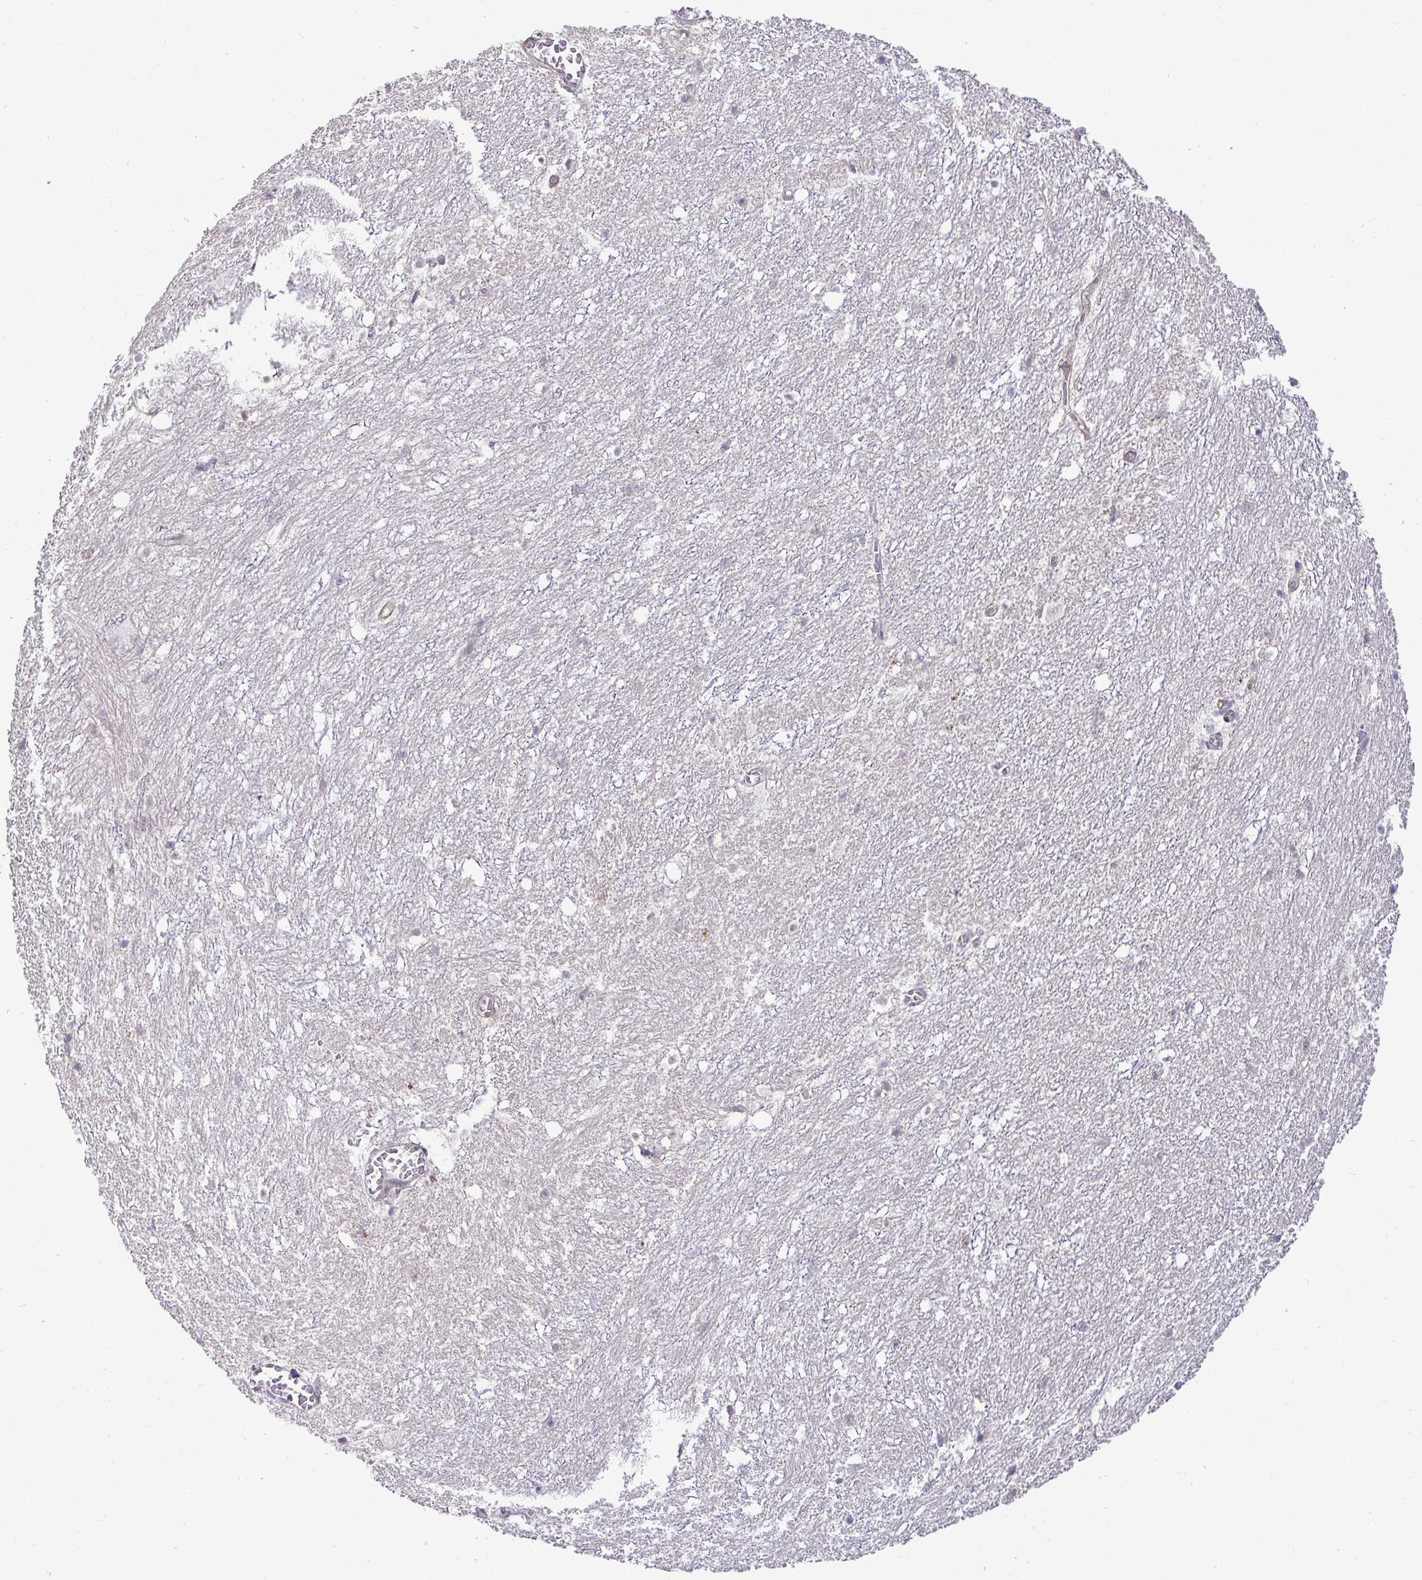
{"staining": {"intensity": "negative", "quantity": "none", "location": "none"}, "tissue": "hippocampus", "cell_type": "Glial cells", "image_type": "normal", "snomed": [{"axis": "morphology", "description": "Normal tissue, NOS"}, {"axis": "topography", "description": "Hippocampus"}], "caption": "The micrograph exhibits no significant positivity in glial cells of hippocampus.", "gene": "SH2D1B", "patient": {"sex": "female", "age": 52}}